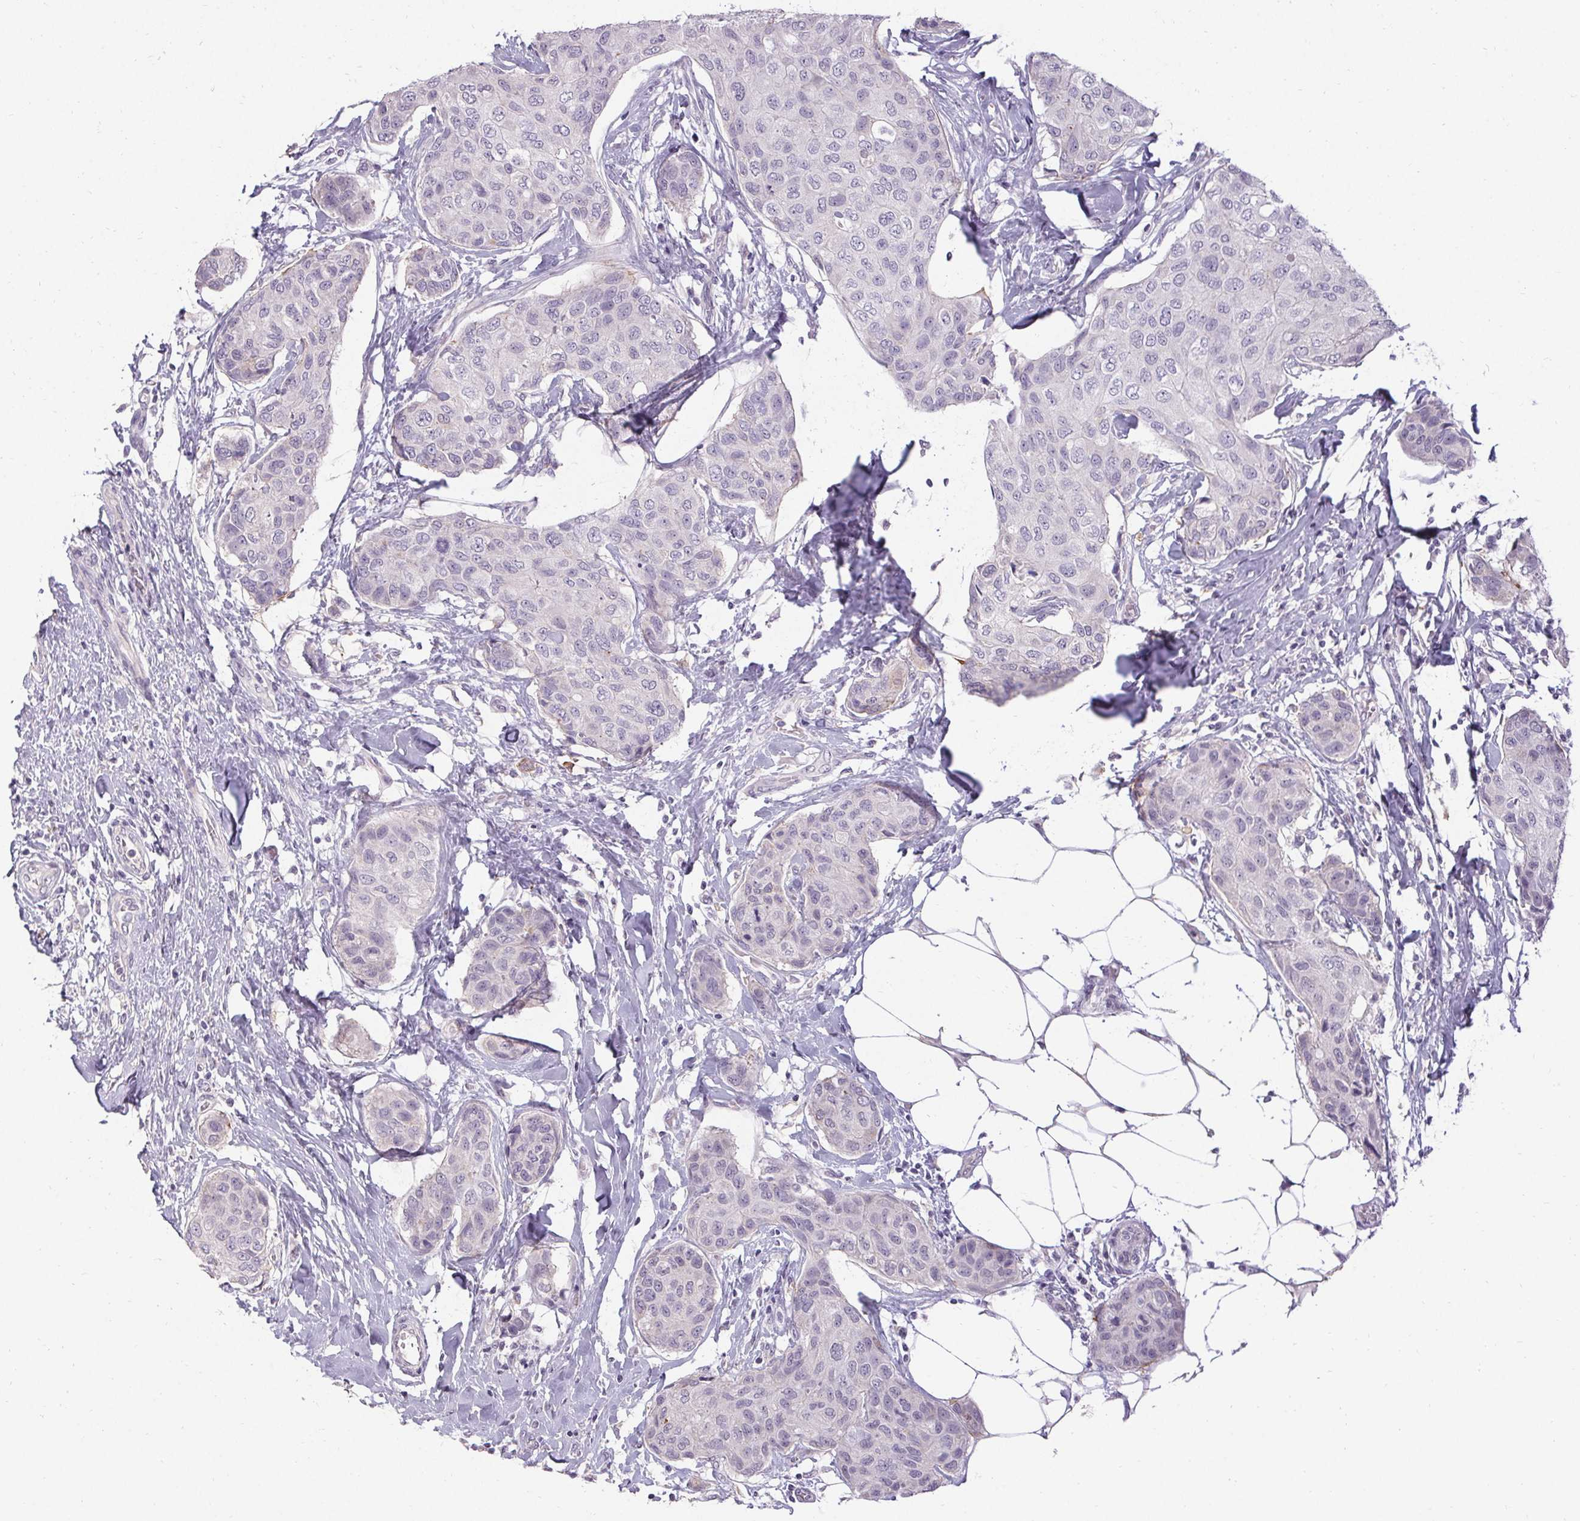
{"staining": {"intensity": "negative", "quantity": "none", "location": "none"}, "tissue": "breast cancer", "cell_type": "Tumor cells", "image_type": "cancer", "snomed": [{"axis": "morphology", "description": "Duct carcinoma"}, {"axis": "topography", "description": "Breast"}], "caption": "The immunohistochemistry (IHC) photomicrograph has no significant staining in tumor cells of breast cancer (infiltrating ductal carcinoma) tissue.", "gene": "HSD17B3", "patient": {"sex": "female", "age": 80}}